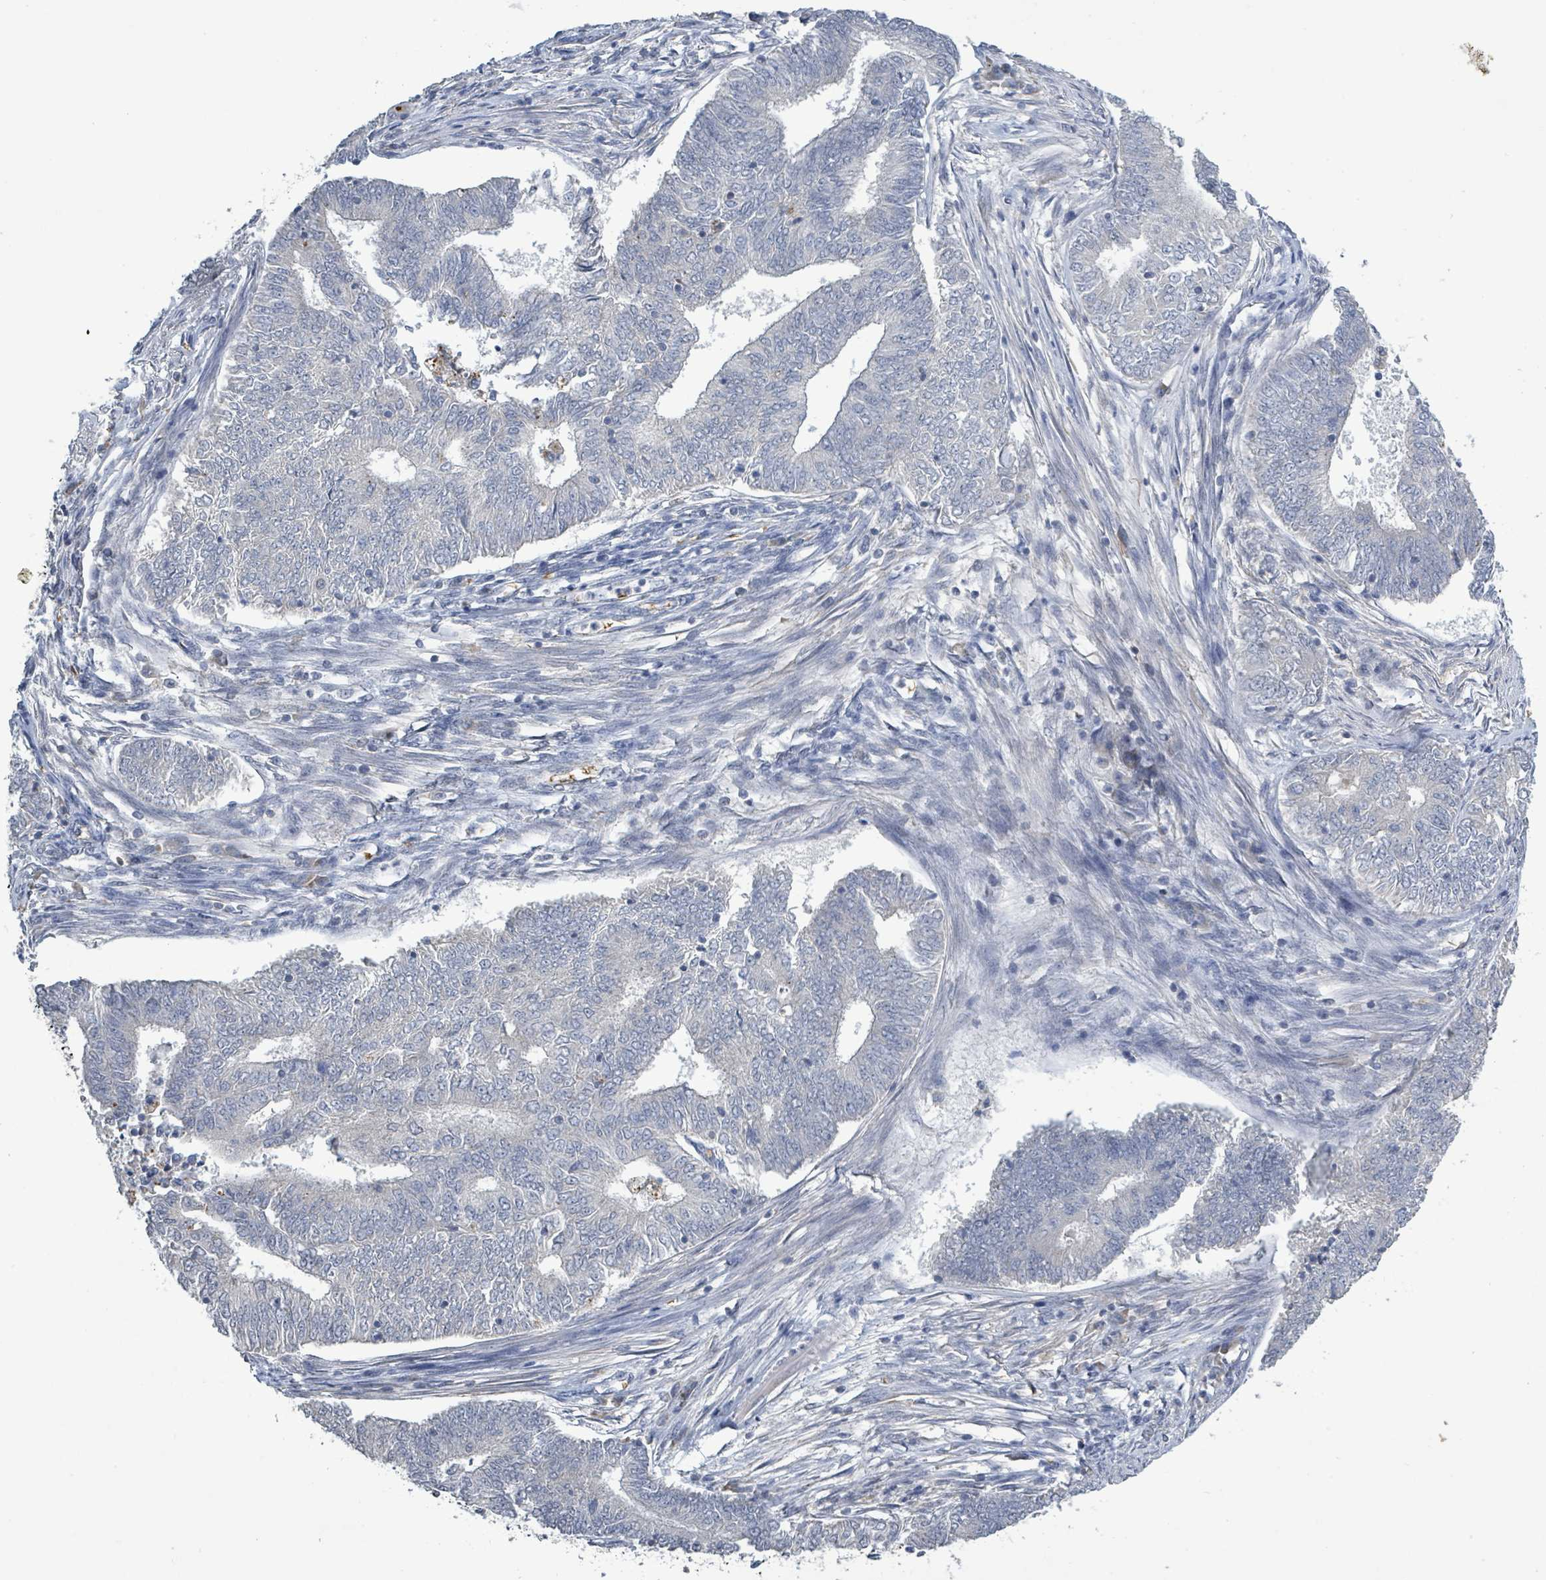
{"staining": {"intensity": "negative", "quantity": "none", "location": "none"}, "tissue": "endometrial cancer", "cell_type": "Tumor cells", "image_type": "cancer", "snomed": [{"axis": "morphology", "description": "Adenocarcinoma, NOS"}, {"axis": "topography", "description": "Endometrium"}], "caption": "A photomicrograph of adenocarcinoma (endometrial) stained for a protein reveals no brown staining in tumor cells.", "gene": "SEBOX", "patient": {"sex": "female", "age": 62}}